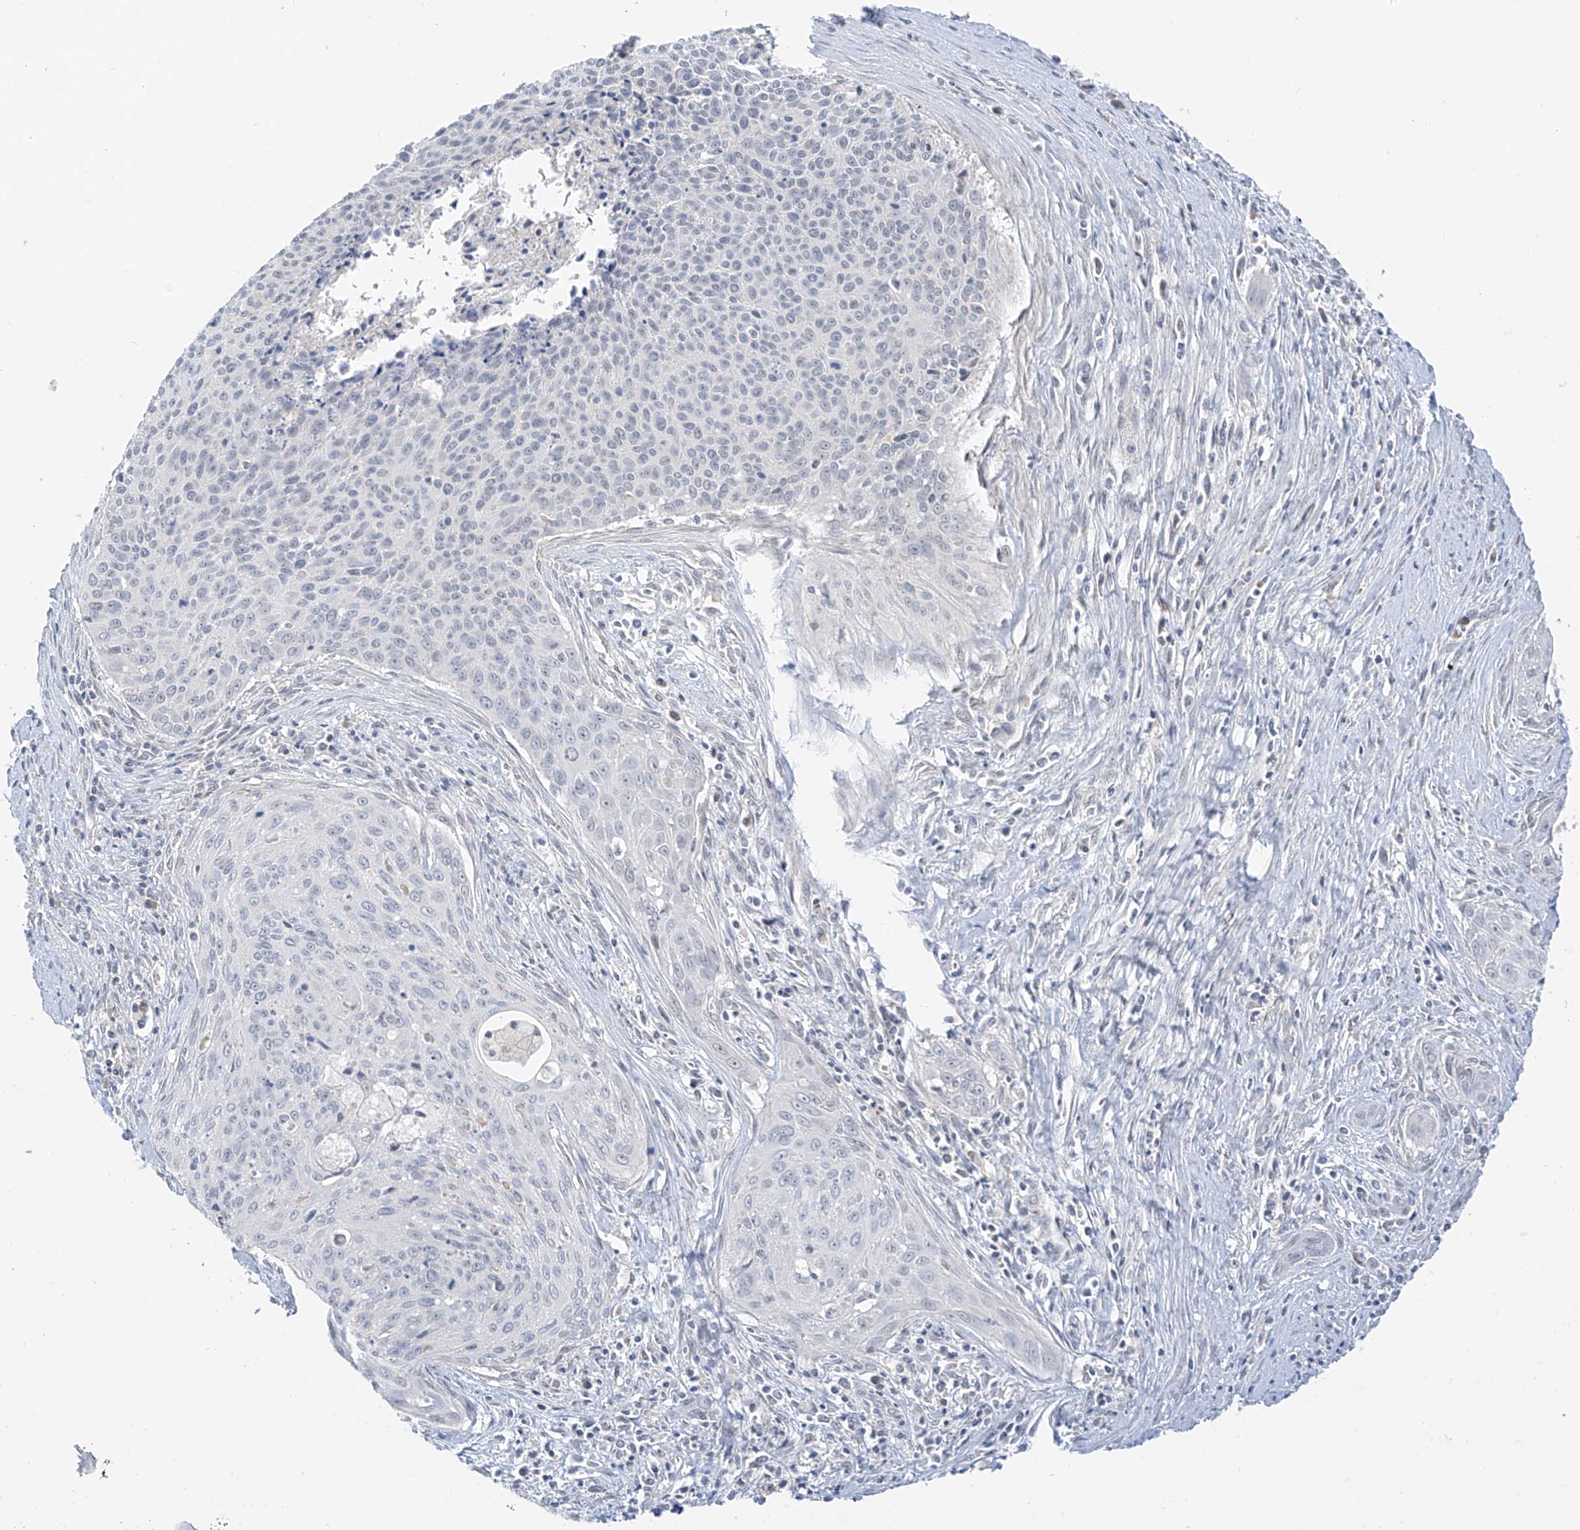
{"staining": {"intensity": "negative", "quantity": "none", "location": "none"}, "tissue": "cervical cancer", "cell_type": "Tumor cells", "image_type": "cancer", "snomed": [{"axis": "morphology", "description": "Squamous cell carcinoma, NOS"}, {"axis": "topography", "description": "Cervix"}], "caption": "Immunohistochemical staining of human squamous cell carcinoma (cervical) displays no significant expression in tumor cells. (DAB (3,3'-diaminobenzidine) IHC with hematoxylin counter stain).", "gene": "C2orf42", "patient": {"sex": "female", "age": 55}}